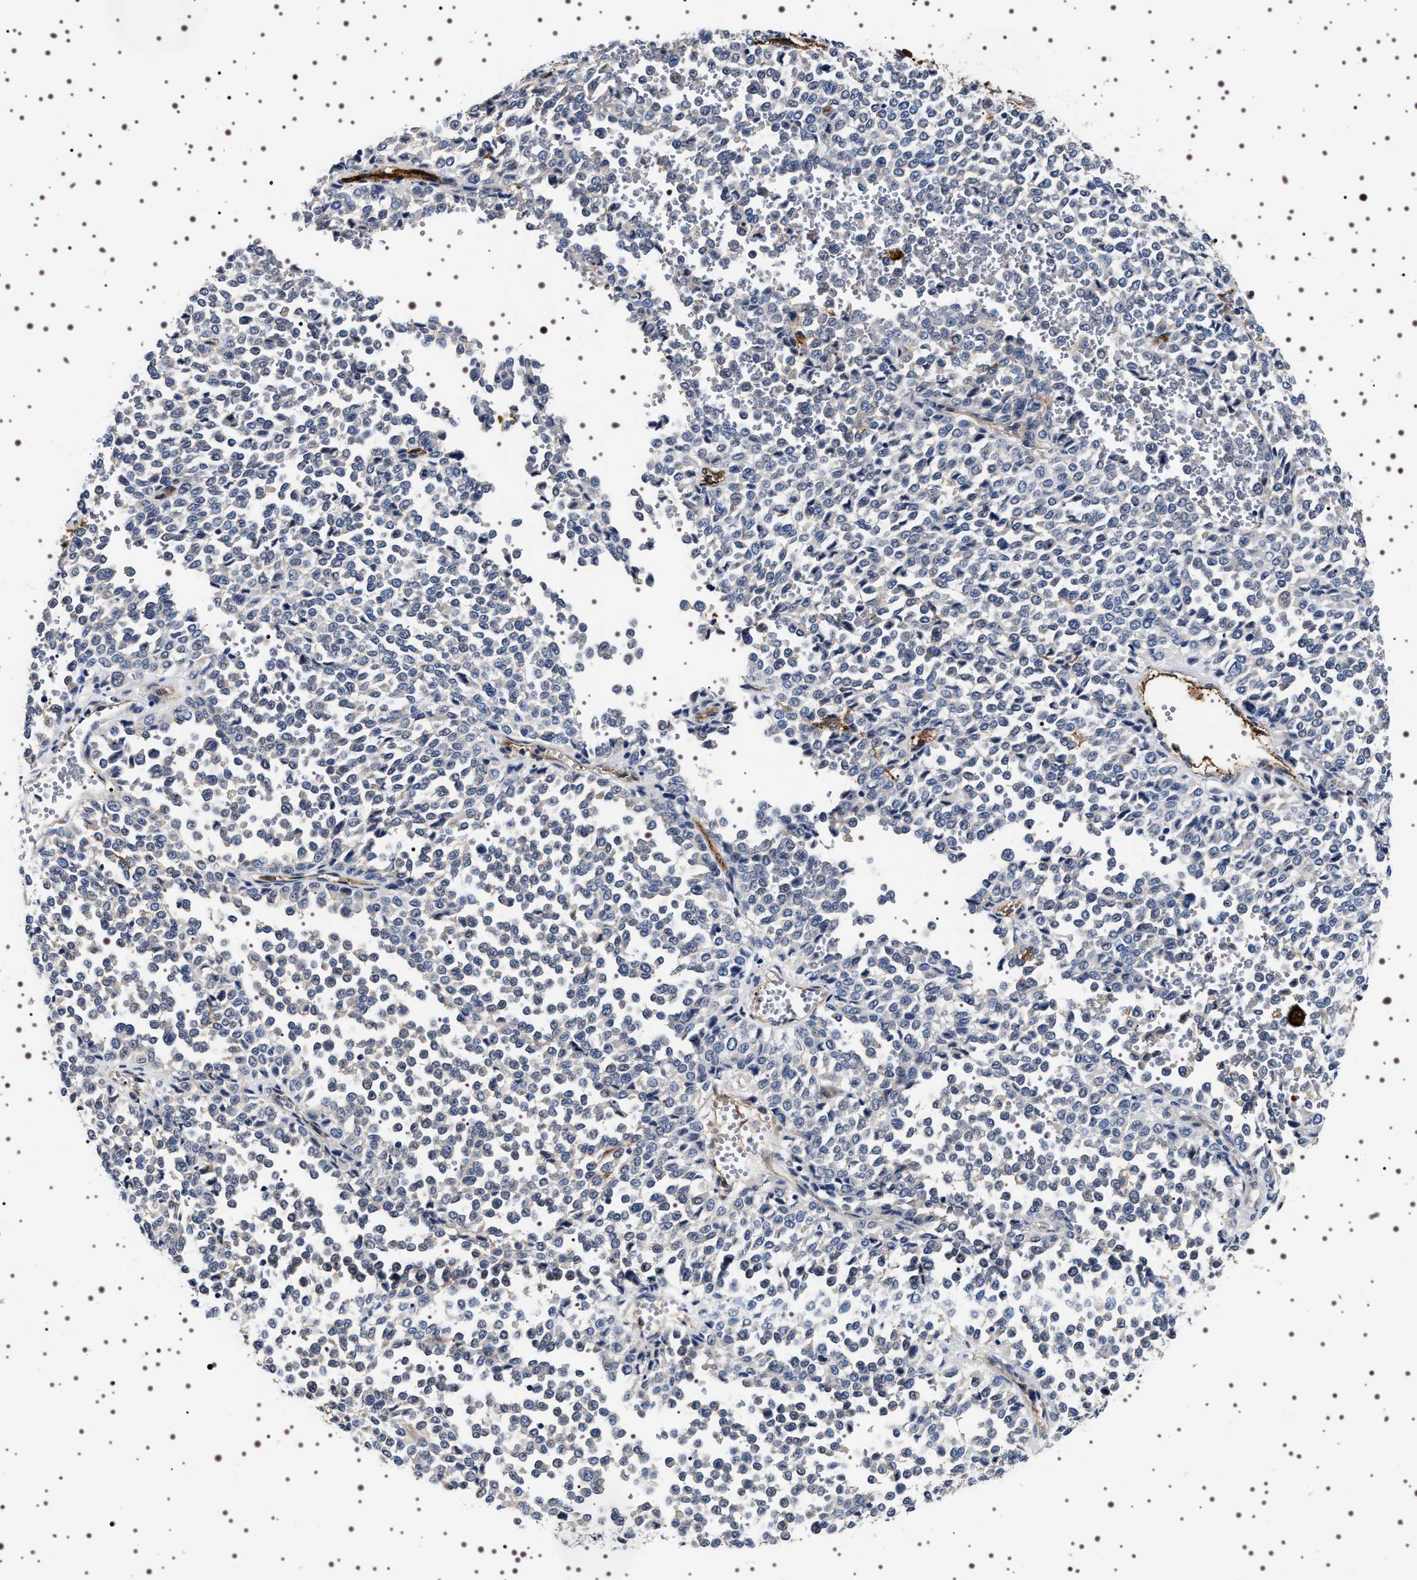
{"staining": {"intensity": "negative", "quantity": "none", "location": "none"}, "tissue": "melanoma", "cell_type": "Tumor cells", "image_type": "cancer", "snomed": [{"axis": "morphology", "description": "Malignant melanoma, Metastatic site"}, {"axis": "topography", "description": "Pancreas"}], "caption": "Malignant melanoma (metastatic site) was stained to show a protein in brown. There is no significant positivity in tumor cells.", "gene": "ALPL", "patient": {"sex": "female", "age": 30}}